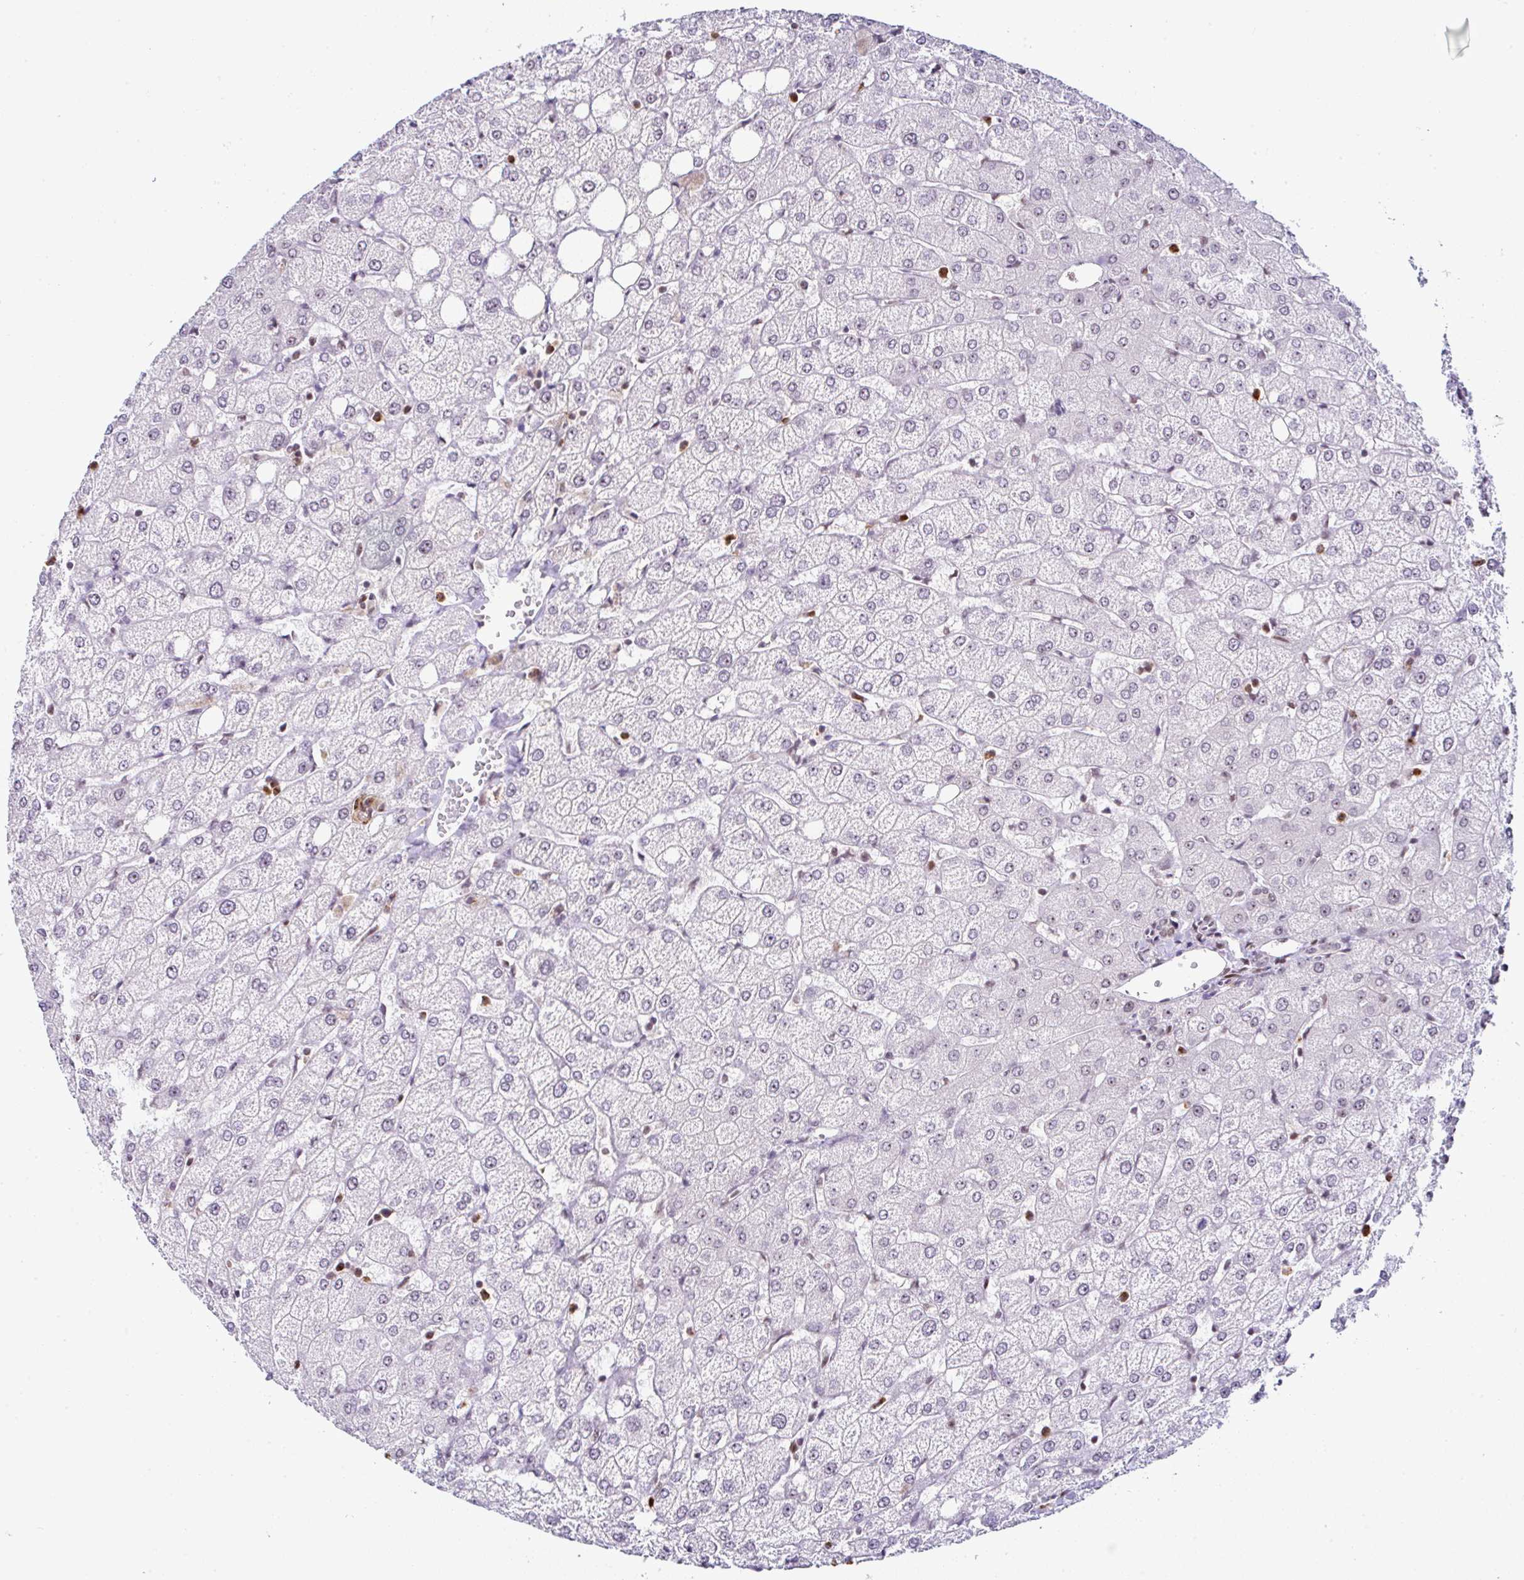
{"staining": {"intensity": "negative", "quantity": "none", "location": "none"}, "tissue": "liver", "cell_type": "Cholangiocytes", "image_type": "normal", "snomed": [{"axis": "morphology", "description": "Normal tissue, NOS"}, {"axis": "topography", "description": "Liver"}], "caption": "Unremarkable liver was stained to show a protein in brown. There is no significant staining in cholangiocytes. (Stains: DAB immunohistochemistry (IHC) with hematoxylin counter stain, Microscopy: brightfield microscopy at high magnification).", "gene": "PTPN2", "patient": {"sex": "female", "age": 54}}